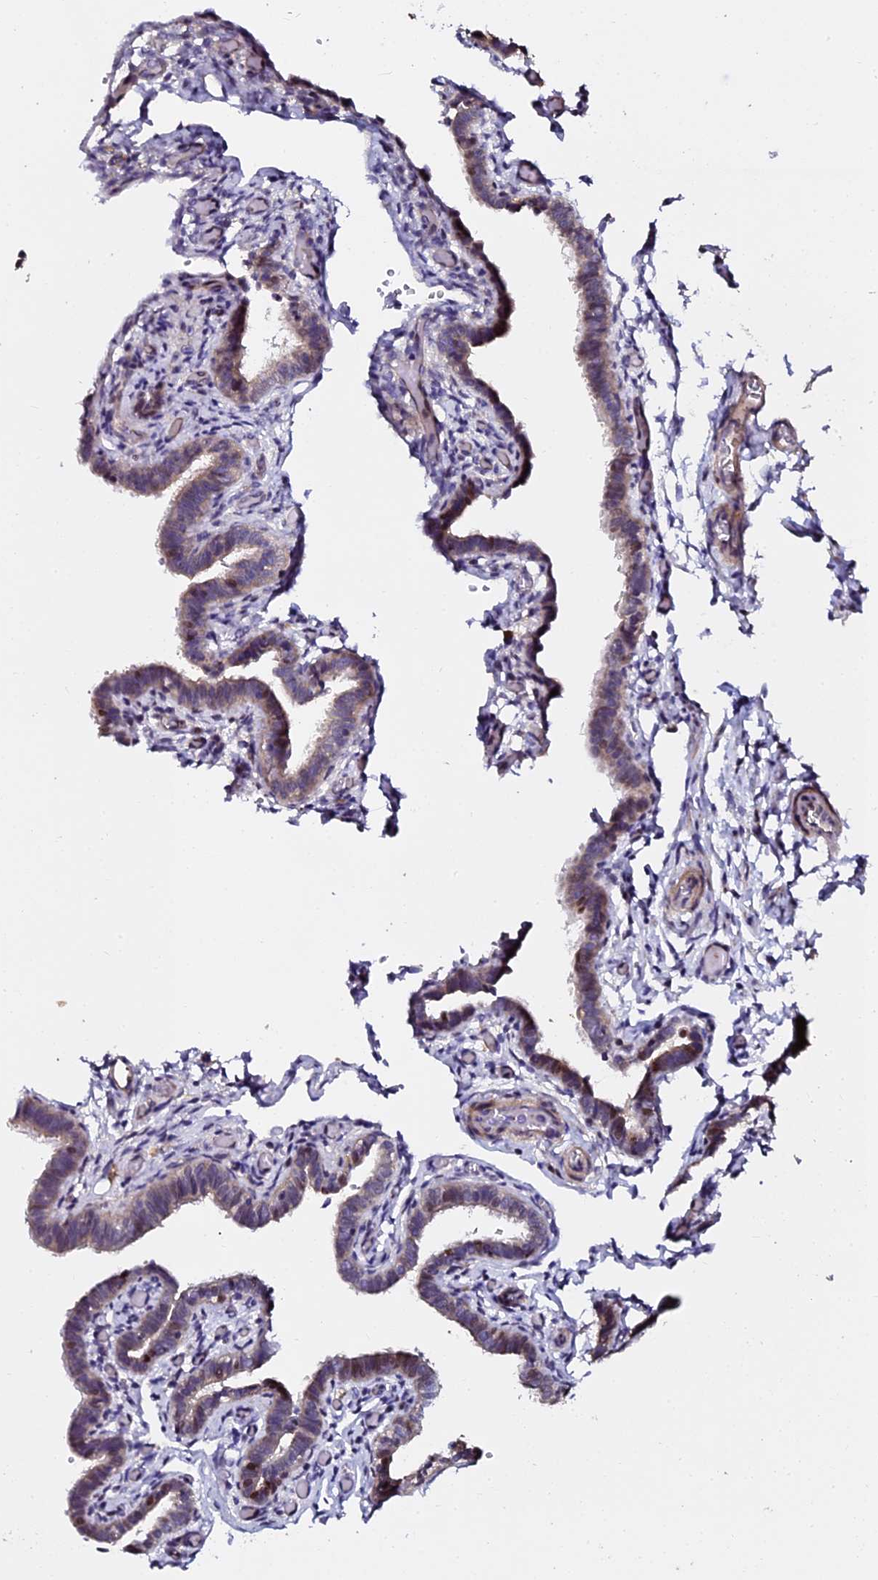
{"staining": {"intensity": "moderate", "quantity": "<25%", "location": "cytoplasmic/membranous,nuclear"}, "tissue": "fallopian tube", "cell_type": "Glandular cells", "image_type": "normal", "snomed": [{"axis": "morphology", "description": "Normal tissue, NOS"}, {"axis": "topography", "description": "Fallopian tube"}], "caption": "A high-resolution photomicrograph shows immunohistochemistry staining of unremarkable fallopian tube, which reveals moderate cytoplasmic/membranous,nuclear expression in approximately <25% of glandular cells. (DAB = brown stain, brightfield microscopy at high magnification).", "gene": "GPN3", "patient": {"sex": "female", "age": 36}}